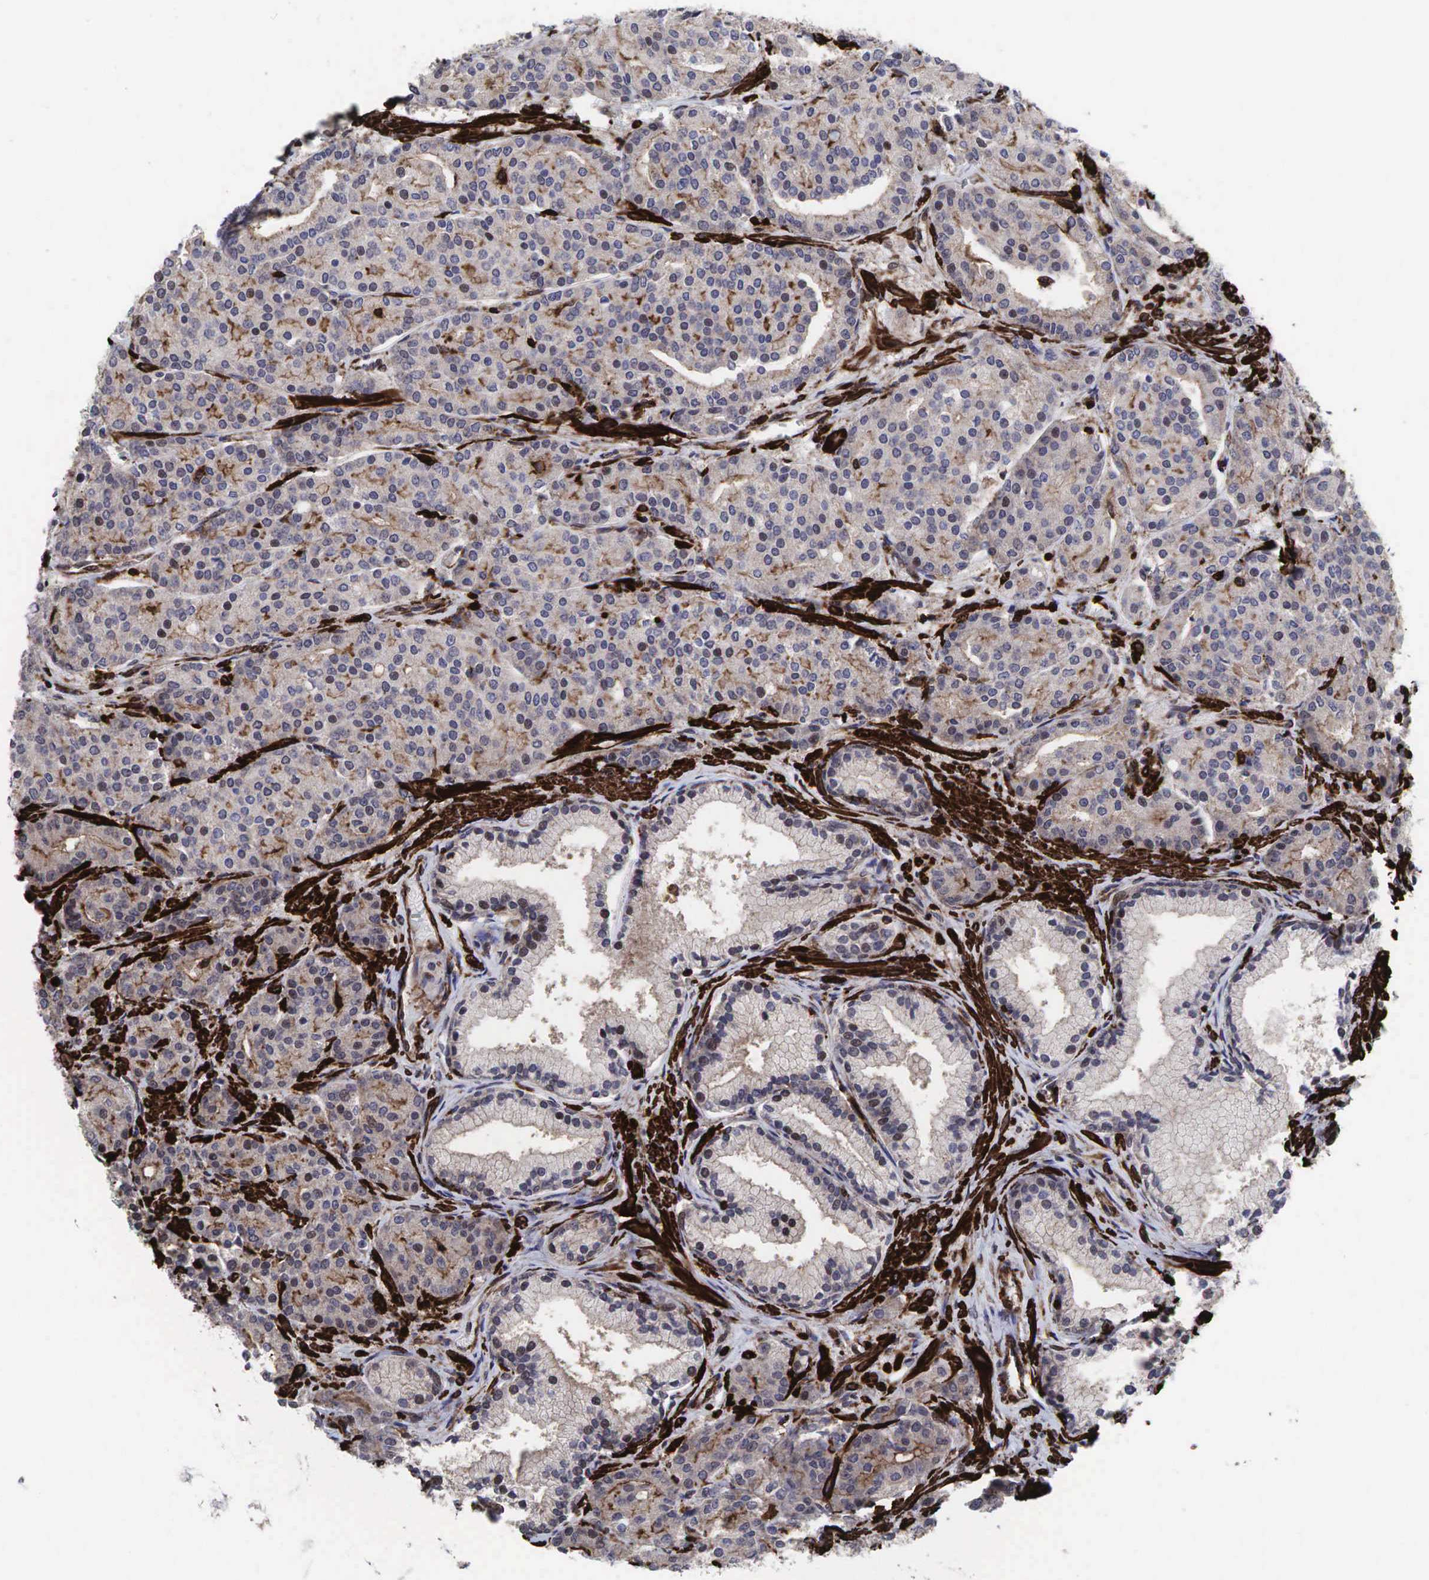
{"staining": {"intensity": "weak", "quantity": ">75%", "location": "cytoplasmic/membranous"}, "tissue": "prostate cancer", "cell_type": "Tumor cells", "image_type": "cancer", "snomed": [{"axis": "morphology", "description": "Adenocarcinoma, High grade"}, {"axis": "topography", "description": "Prostate"}], "caption": "DAB (3,3'-diaminobenzidine) immunohistochemical staining of human high-grade adenocarcinoma (prostate) exhibits weak cytoplasmic/membranous protein staining in approximately >75% of tumor cells.", "gene": "GPRASP1", "patient": {"sex": "male", "age": 64}}